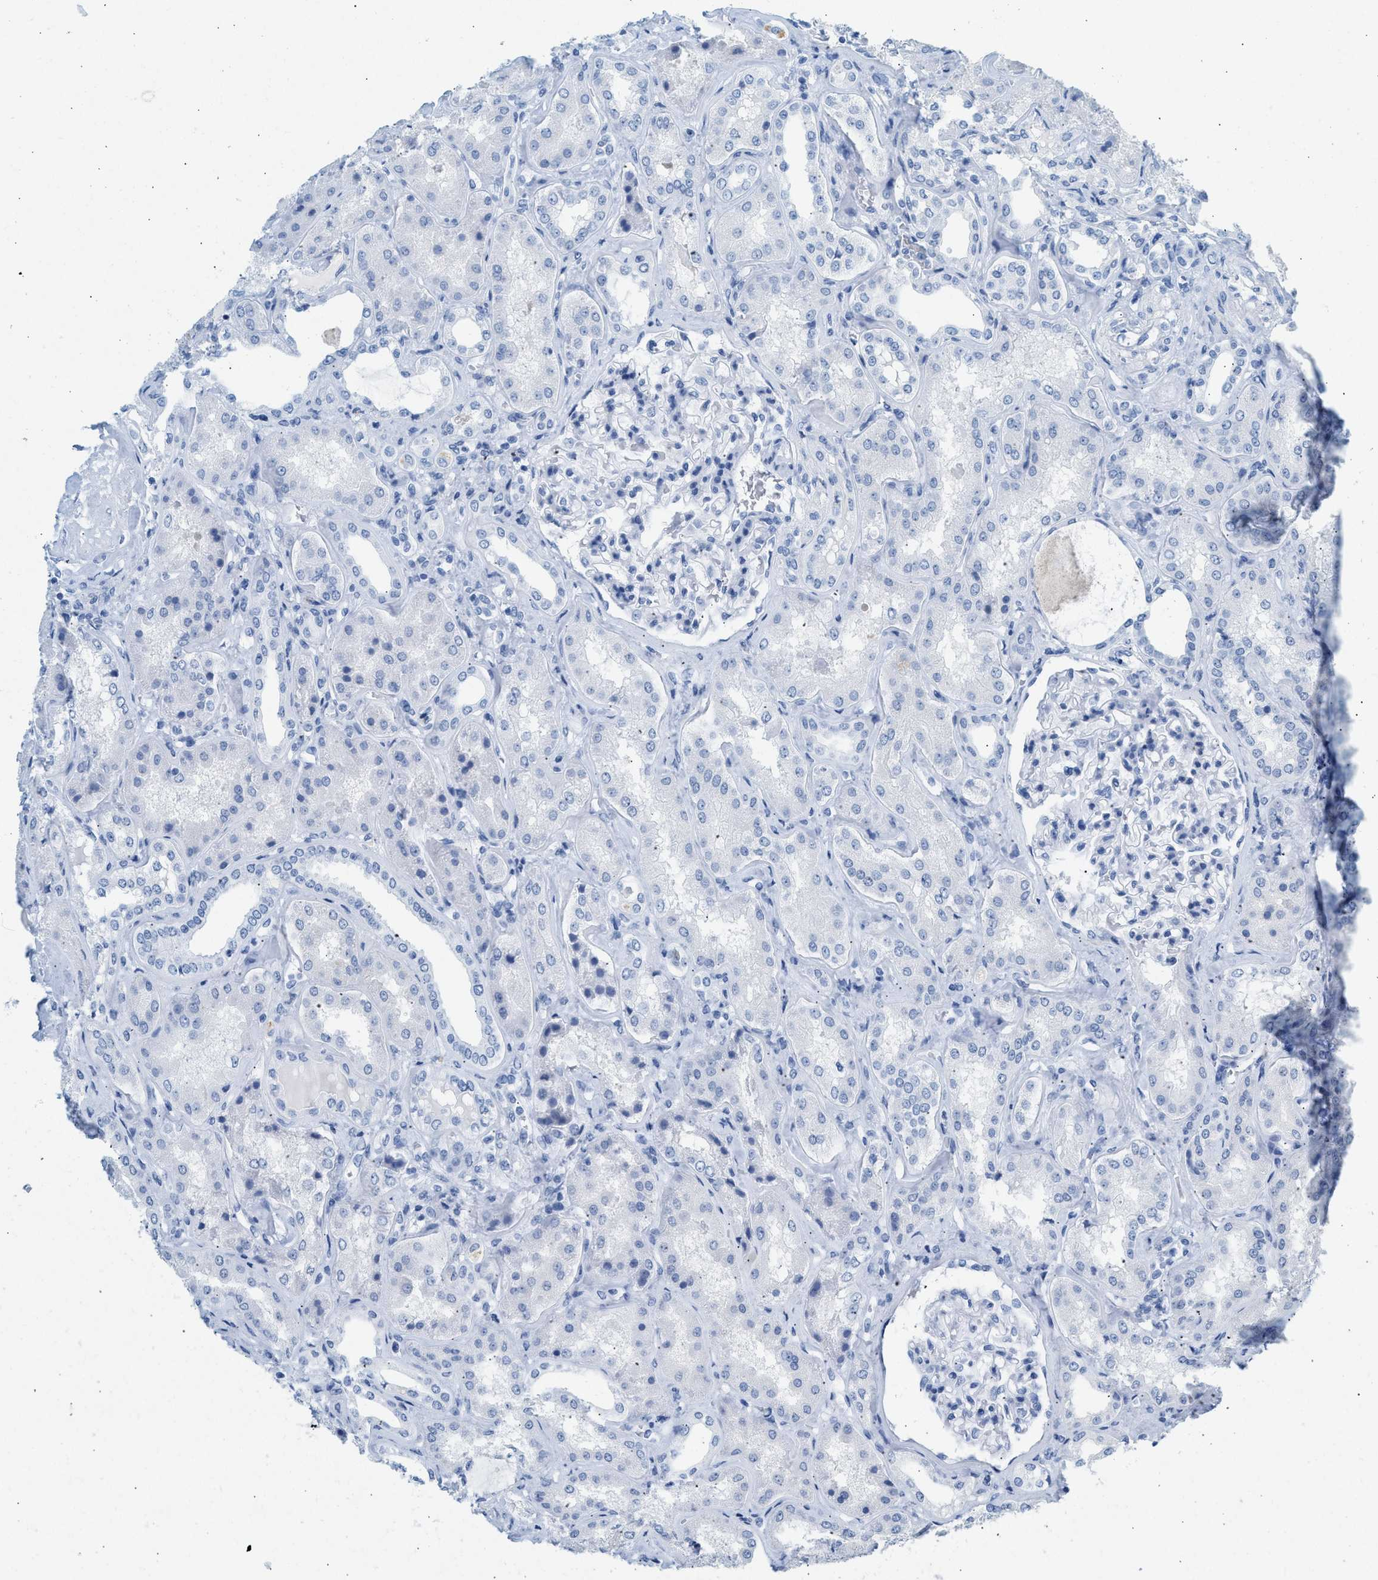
{"staining": {"intensity": "negative", "quantity": "none", "location": "none"}, "tissue": "kidney", "cell_type": "Cells in glomeruli", "image_type": "normal", "snomed": [{"axis": "morphology", "description": "Normal tissue, NOS"}, {"axis": "topography", "description": "Kidney"}], "caption": "Photomicrograph shows no significant protein positivity in cells in glomeruli of benign kidney.", "gene": "HHATL", "patient": {"sex": "female", "age": 56}}